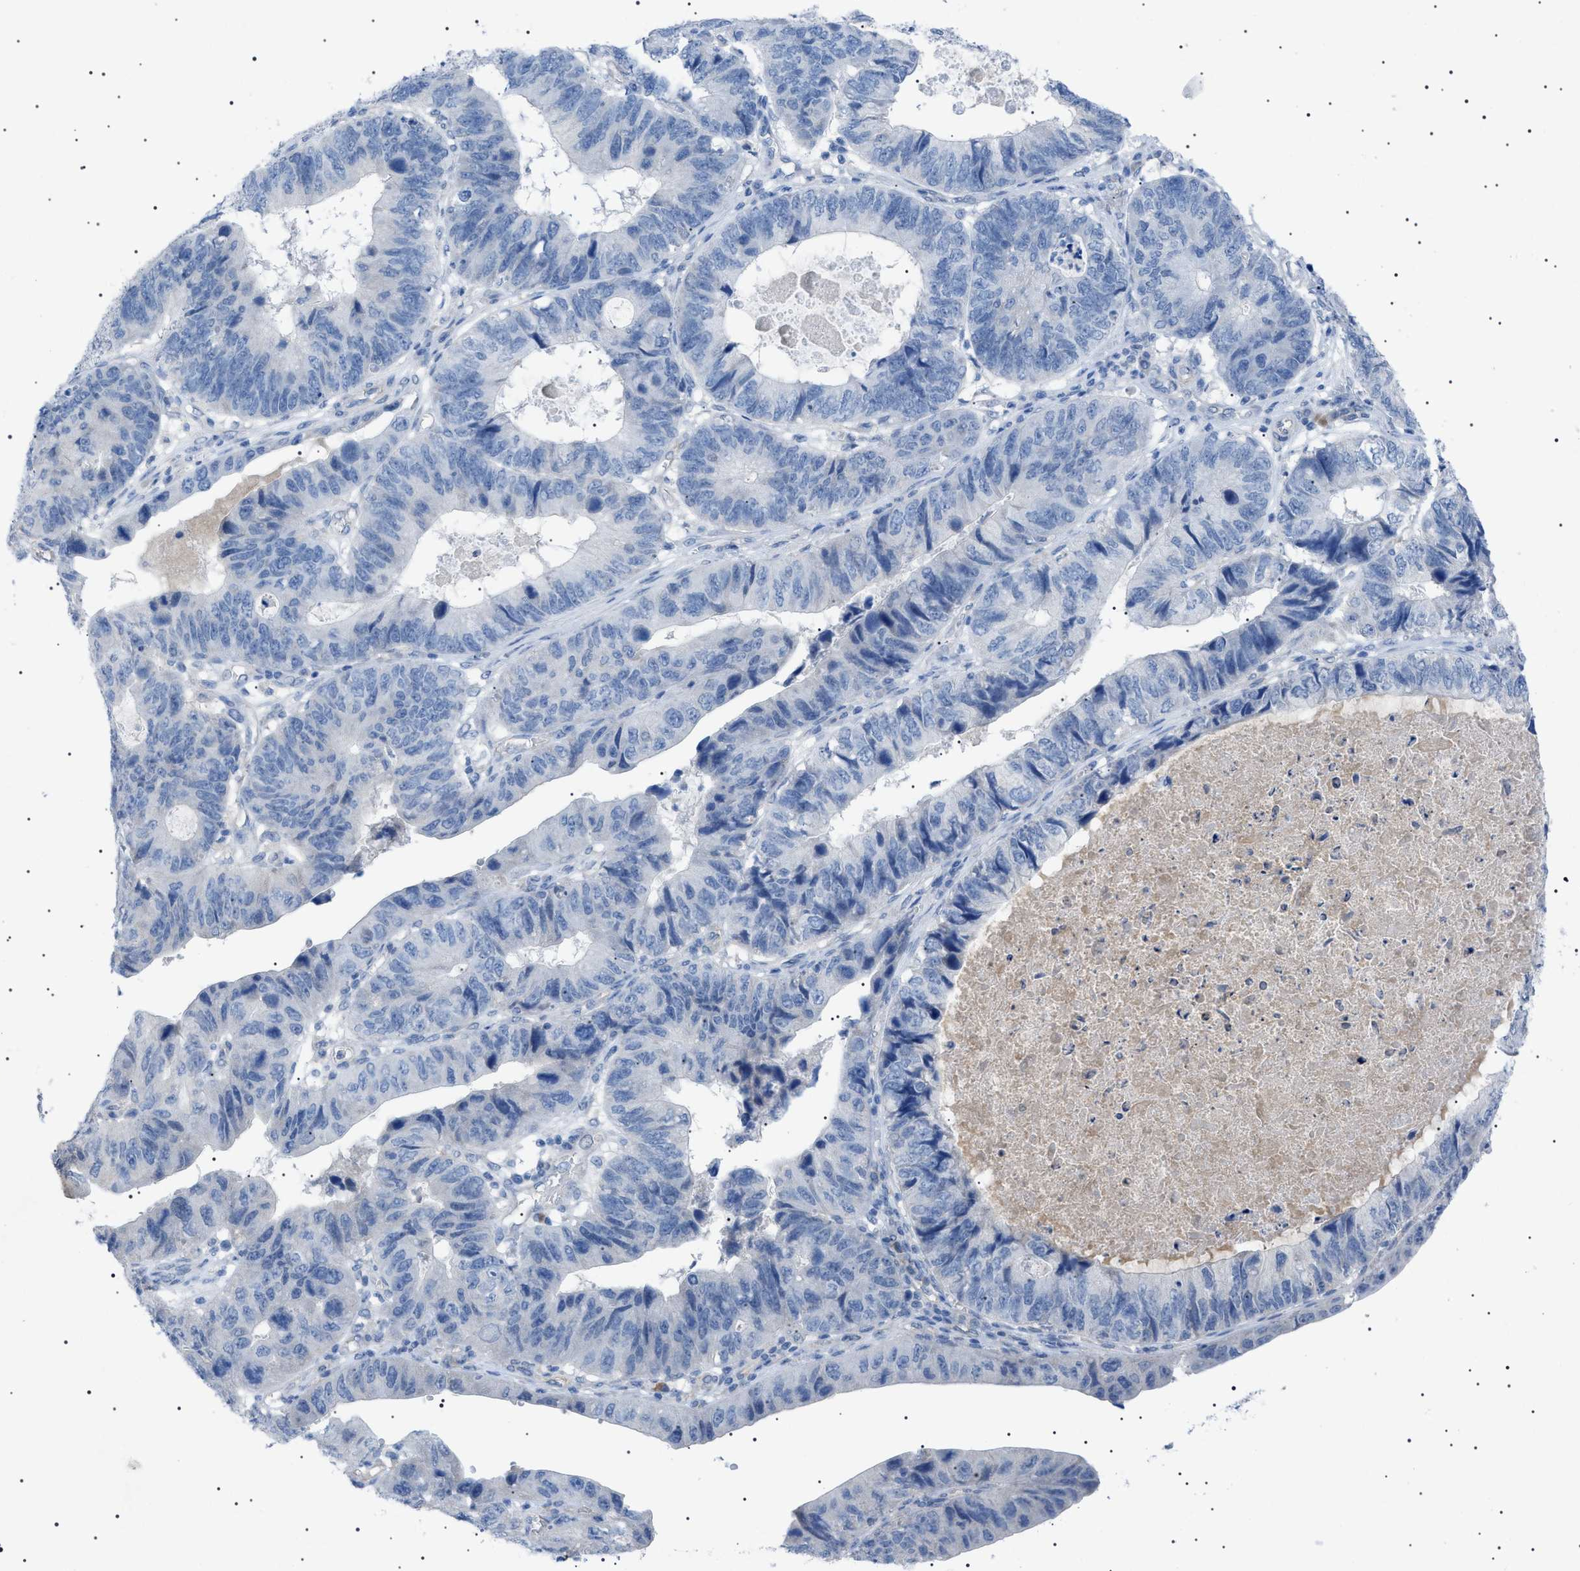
{"staining": {"intensity": "negative", "quantity": "none", "location": "none"}, "tissue": "stomach cancer", "cell_type": "Tumor cells", "image_type": "cancer", "snomed": [{"axis": "morphology", "description": "Adenocarcinoma, NOS"}, {"axis": "topography", "description": "Stomach"}], "caption": "The image shows no staining of tumor cells in stomach cancer (adenocarcinoma).", "gene": "ADAMTS1", "patient": {"sex": "male", "age": 59}}